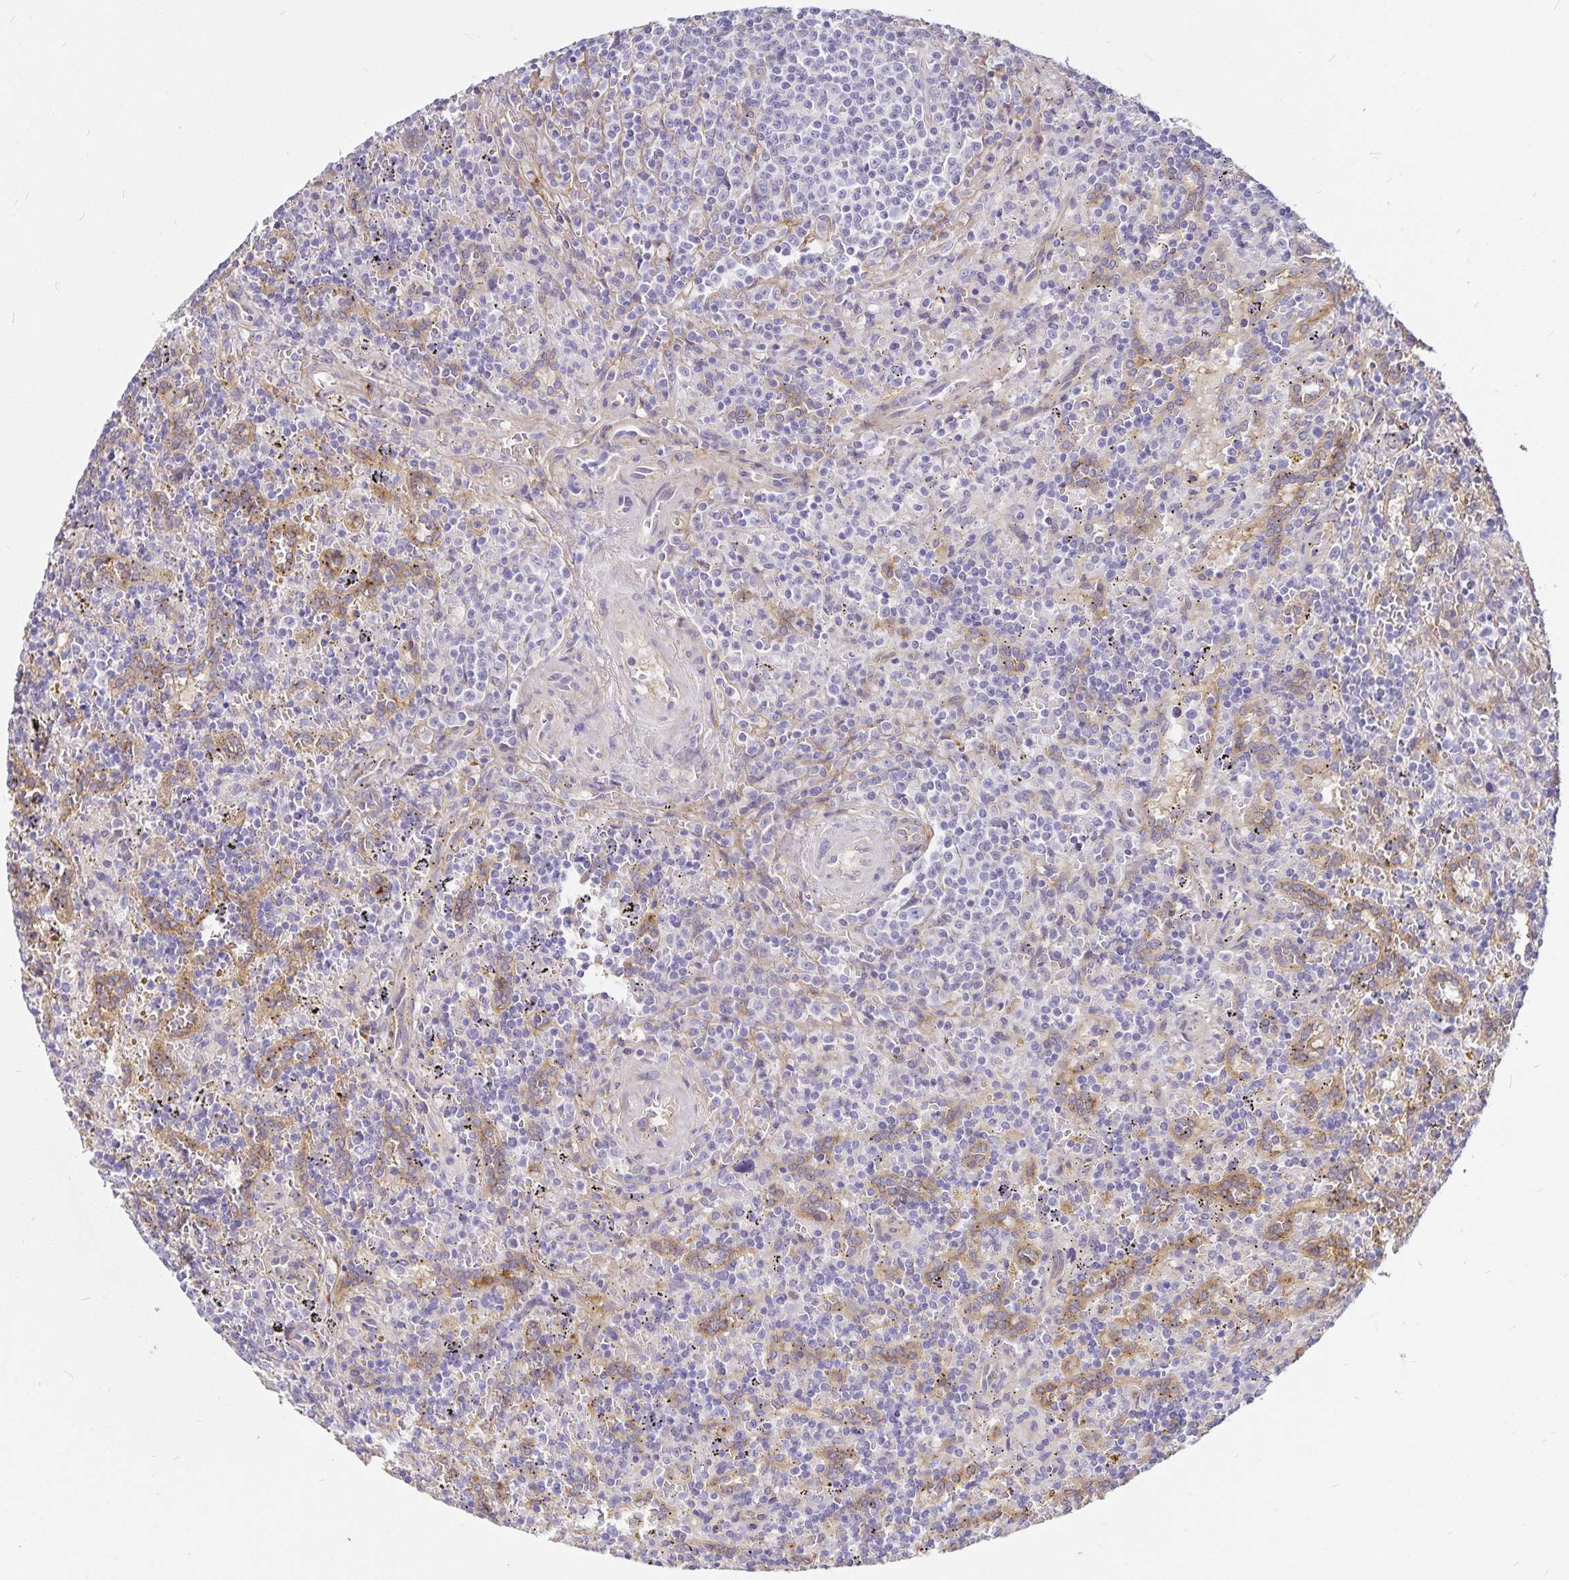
{"staining": {"intensity": "negative", "quantity": "none", "location": "none"}, "tissue": "lymphoma", "cell_type": "Tumor cells", "image_type": "cancer", "snomed": [{"axis": "morphology", "description": "Malignant lymphoma, non-Hodgkin's type, Low grade"}, {"axis": "topography", "description": "Spleen"}], "caption": "This histopathology image is of lymphoma stained with immunohistochemistry (IHC) to label a protein in brown with the nuclei are counter-stained blue. There is no expression in tumor cells.", "gene": "GNG12", "patient": {"sex": "male", "age": 67}}